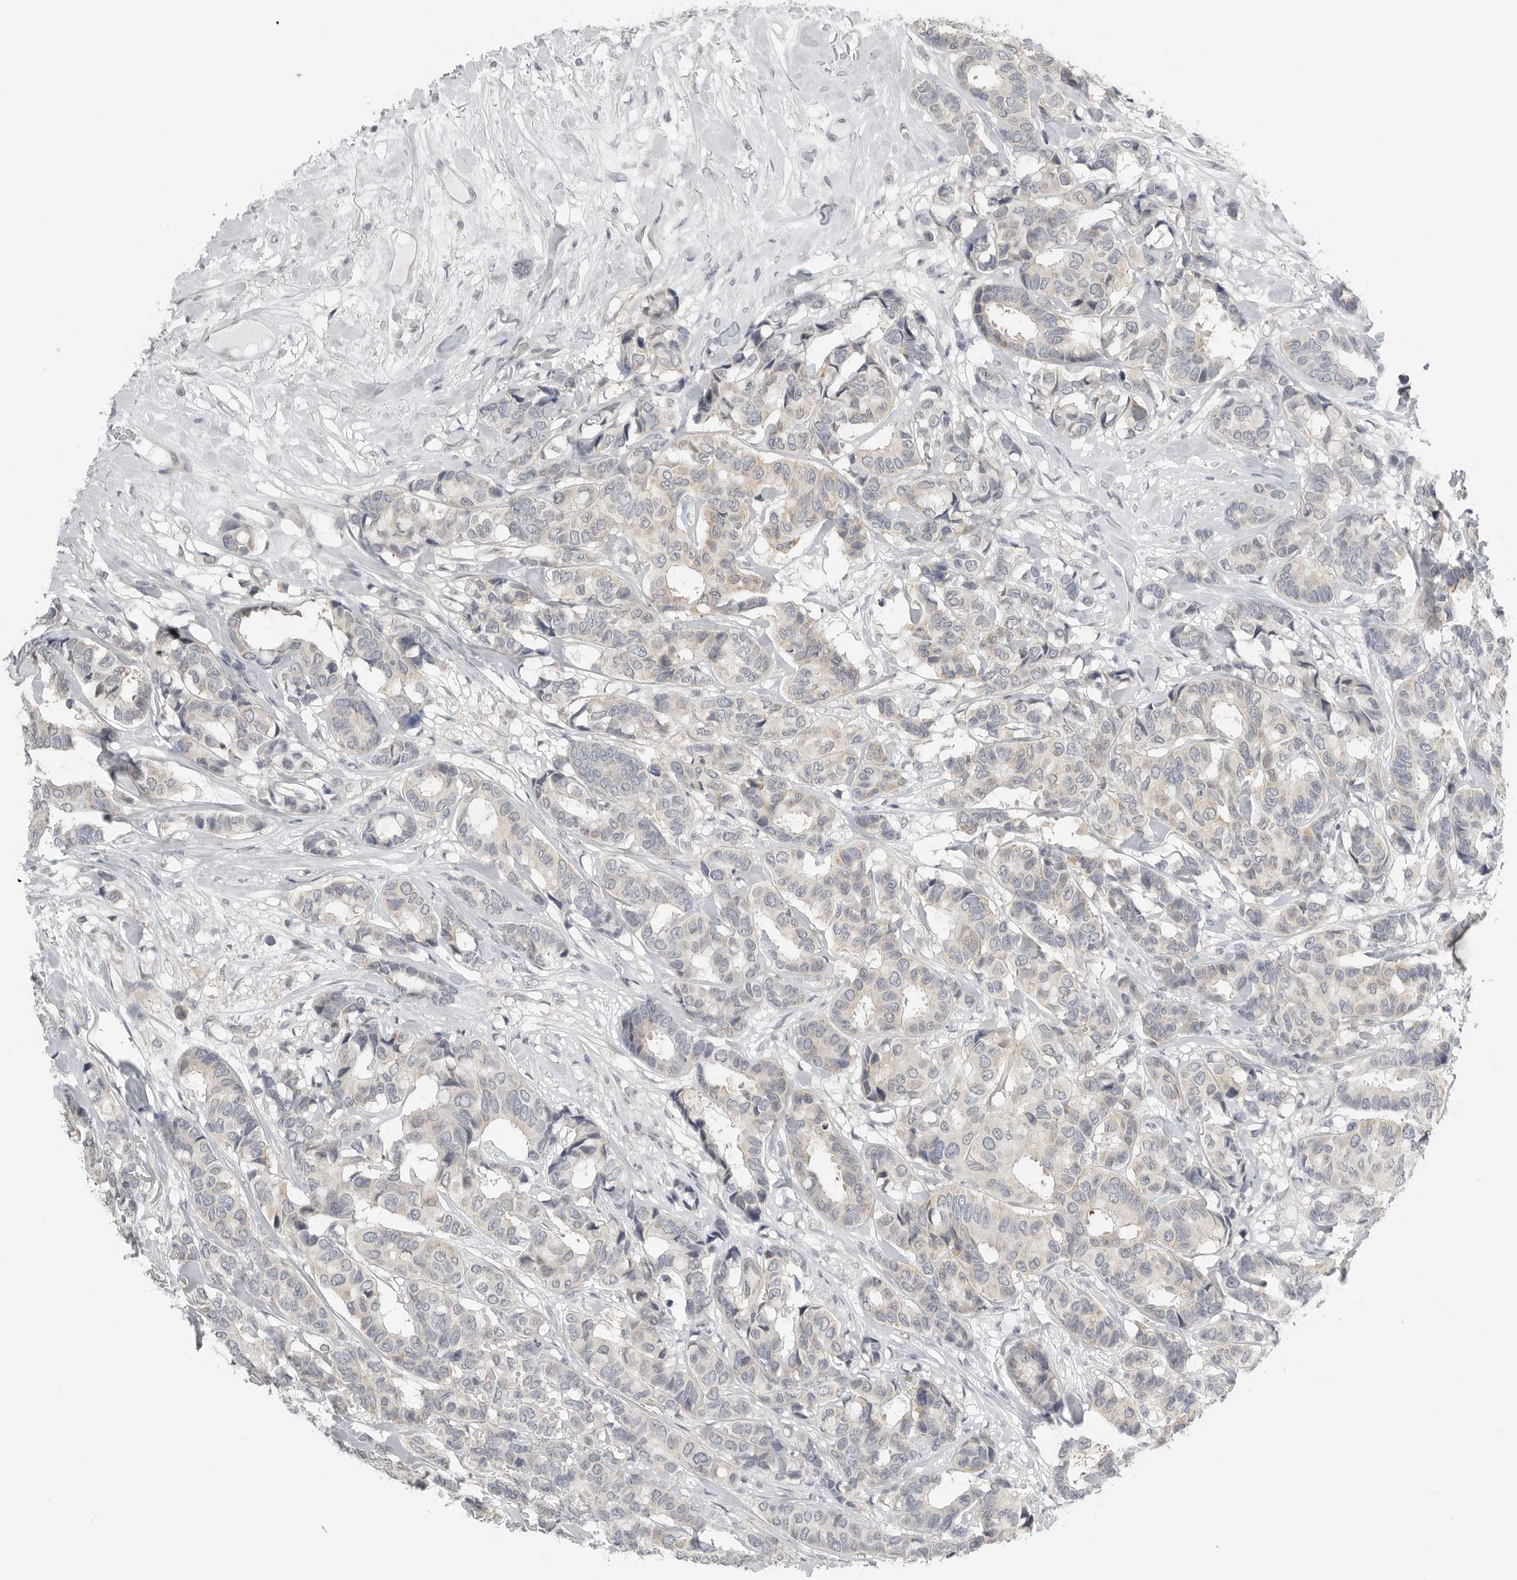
{"staining": {"intensity": "weak", "quantity": "25%-75%", "location": "cytoplasmic/membranous"}, "tissue": "breast cancer", "cell_type": "Tumor cells", "image_type": "cancer", "snomed": [{"axis": "morphology", "description": "Duct carcinoma"}, {"axis": "topography", "description": "Breast"}], "caption": "IHC micrograph of neoplastic tissue: breast cancer (intraductal carcinoma) stained using immunohistochemistry (IHC) reveals low levels of weak protein expression localized specifically in the cytoplasmic/membranous of tumor cells, appearing as a cytoplasmic/membranous brown color.", "gene": "IL12RB2", "patient": {"sex": "female", "age": 87}}